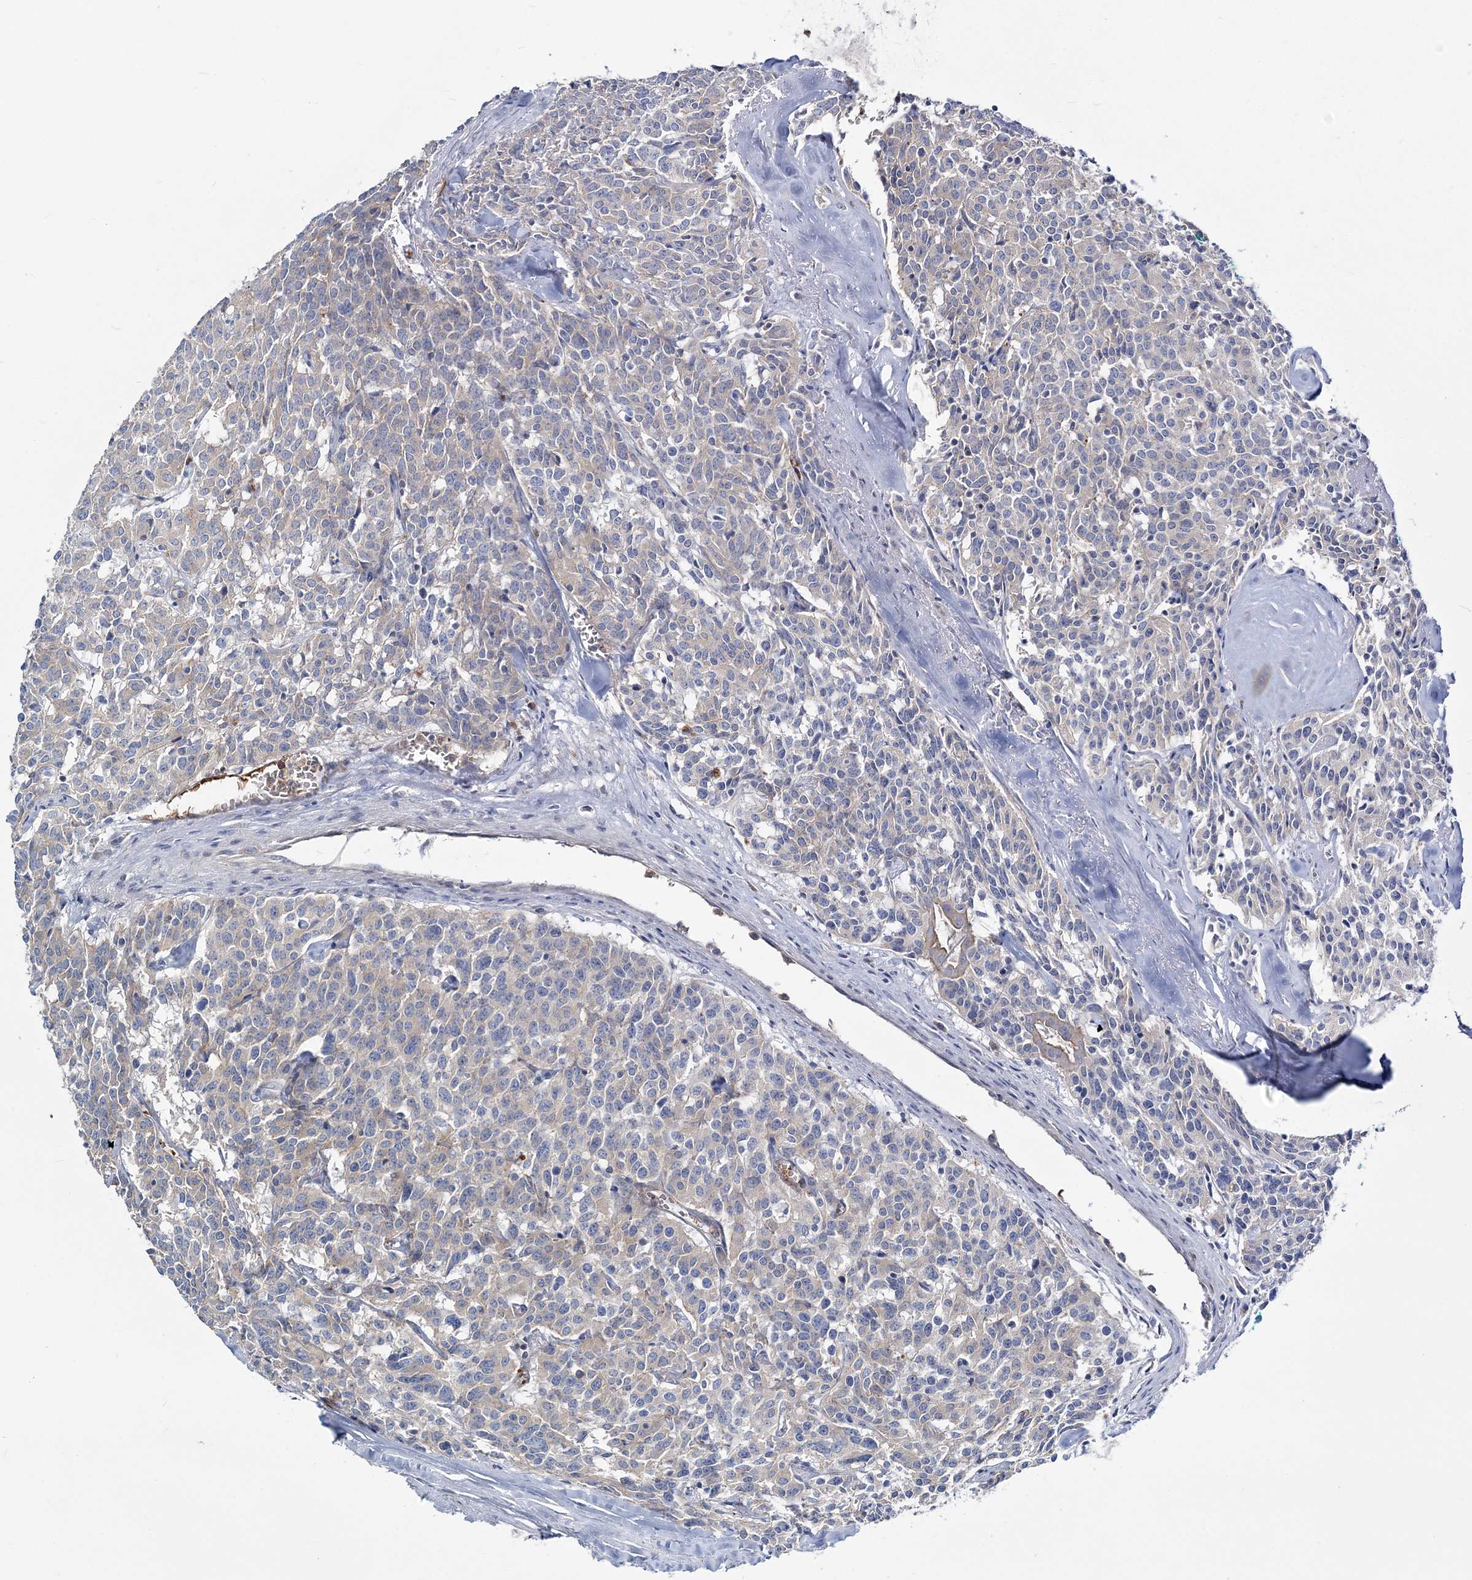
{"staining": {"intensity": "weak", "quantity": "<25%", "location": "cytoplasmic/membranous"}, "tissue": "carcinoid", "cell_type": "Tumor cells", "image_type": "cancer", "snomed": [{"axis": "morphology", "description": "Carcinoid, malignant, NOS"}, {"axis": "topography", "description": "Lung"}], "caption": "DAB immunohistochemical staining of human carcinoid shows no significant expression in tumor cells.", "gene": "ATP11B", "patient": {"sex": "female", "age": 46}}